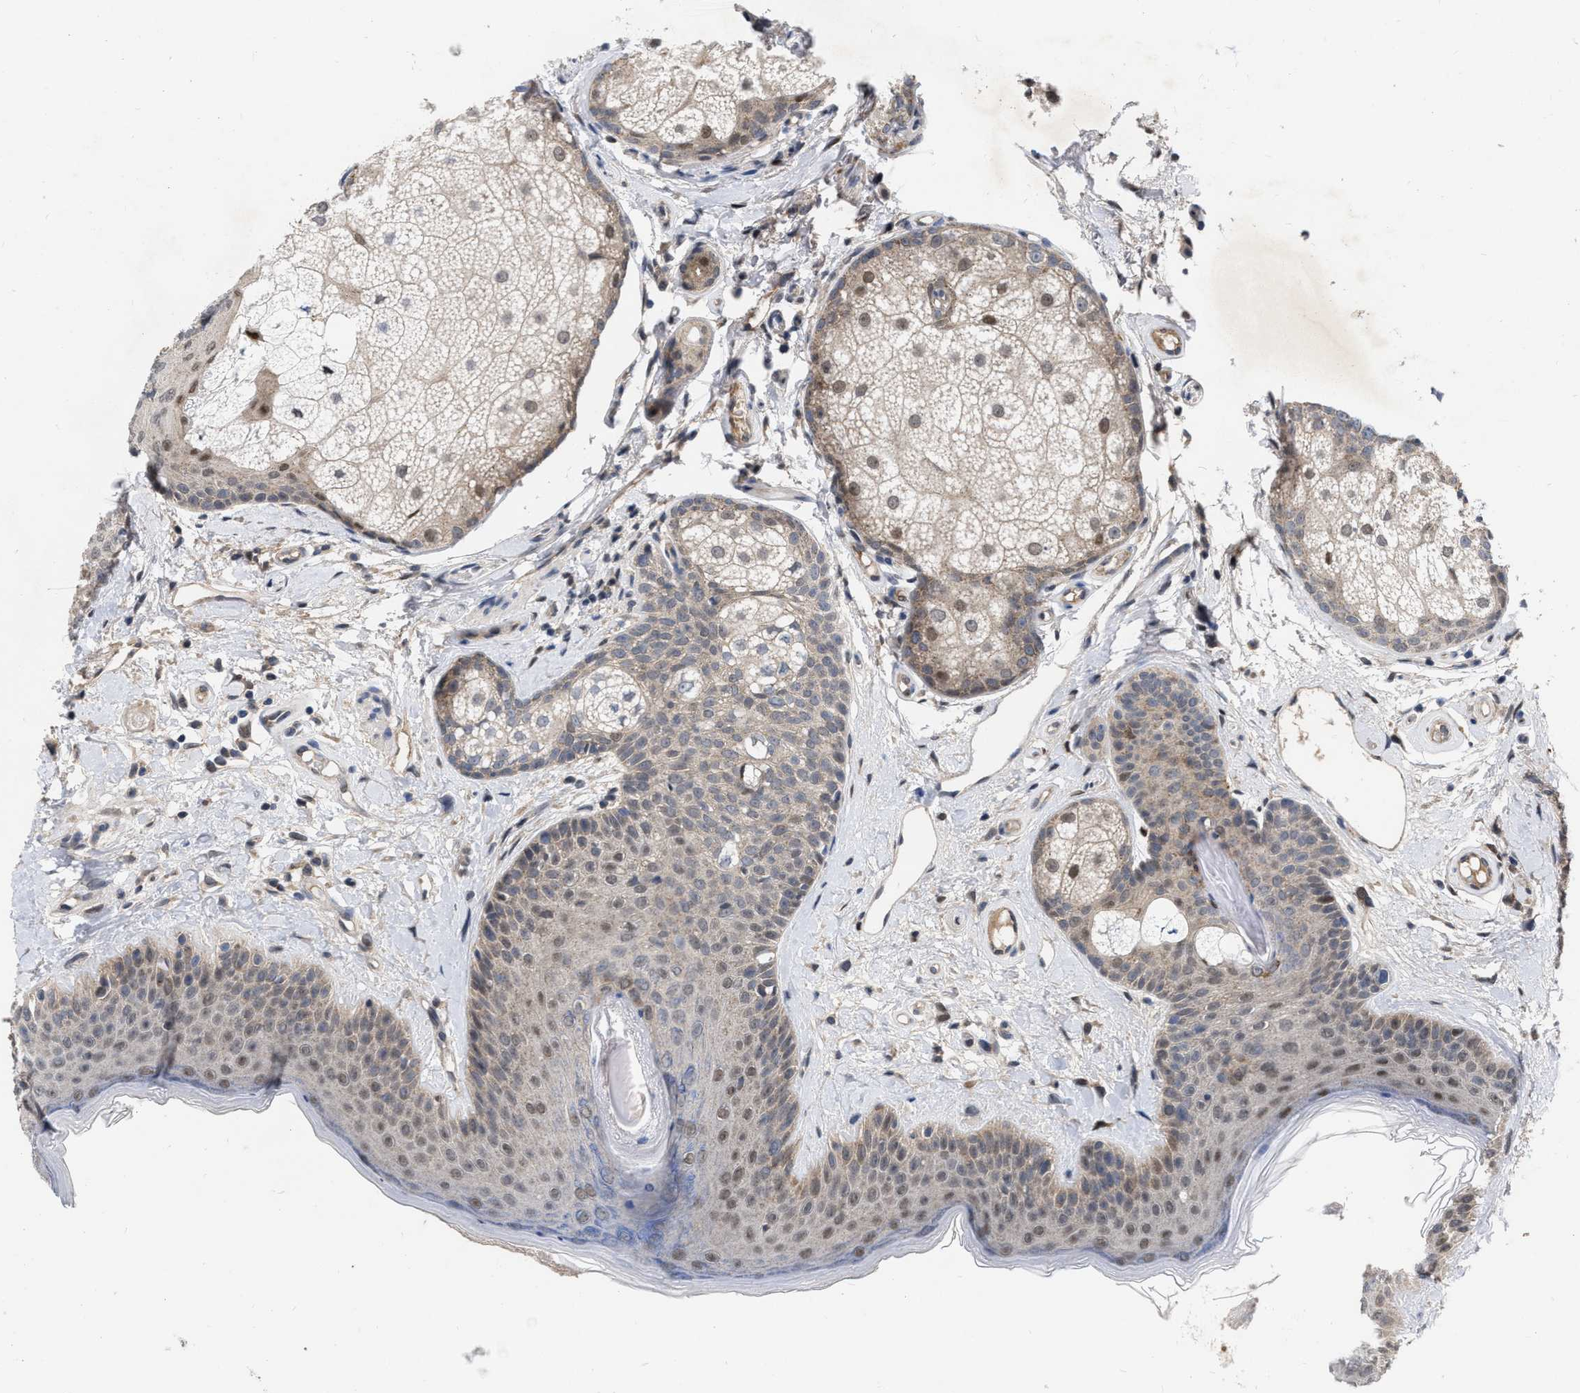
{"staining": {"intensity": "strong", "quantity": "25%-75%", "location": "cytoplasmic/membranous,nuclear"}, "tissue": "oral mucosa", "cell_type": "Squamous epithelial cells", "image_type": "normal", "snomed": [{"axis": "morphology", "description": "Normal tissue, NOS"}, {"axis": "topography", "description": "Skin"}, {"axis": "topography", "description": "Oral tissue"}], "caption": "Protein expression analysis of benign human oral mucosa reveals strong cytoplasmic/membranous,nuclear expression in approximately 25%-75% of squamous epithelial cells. Using DAB (brown) and hematoxylin (blue) stains, captured at high magnification using brightfield microscopy.", "gene": "MDM4", "patient": {"sex": "male", "age": 84}}